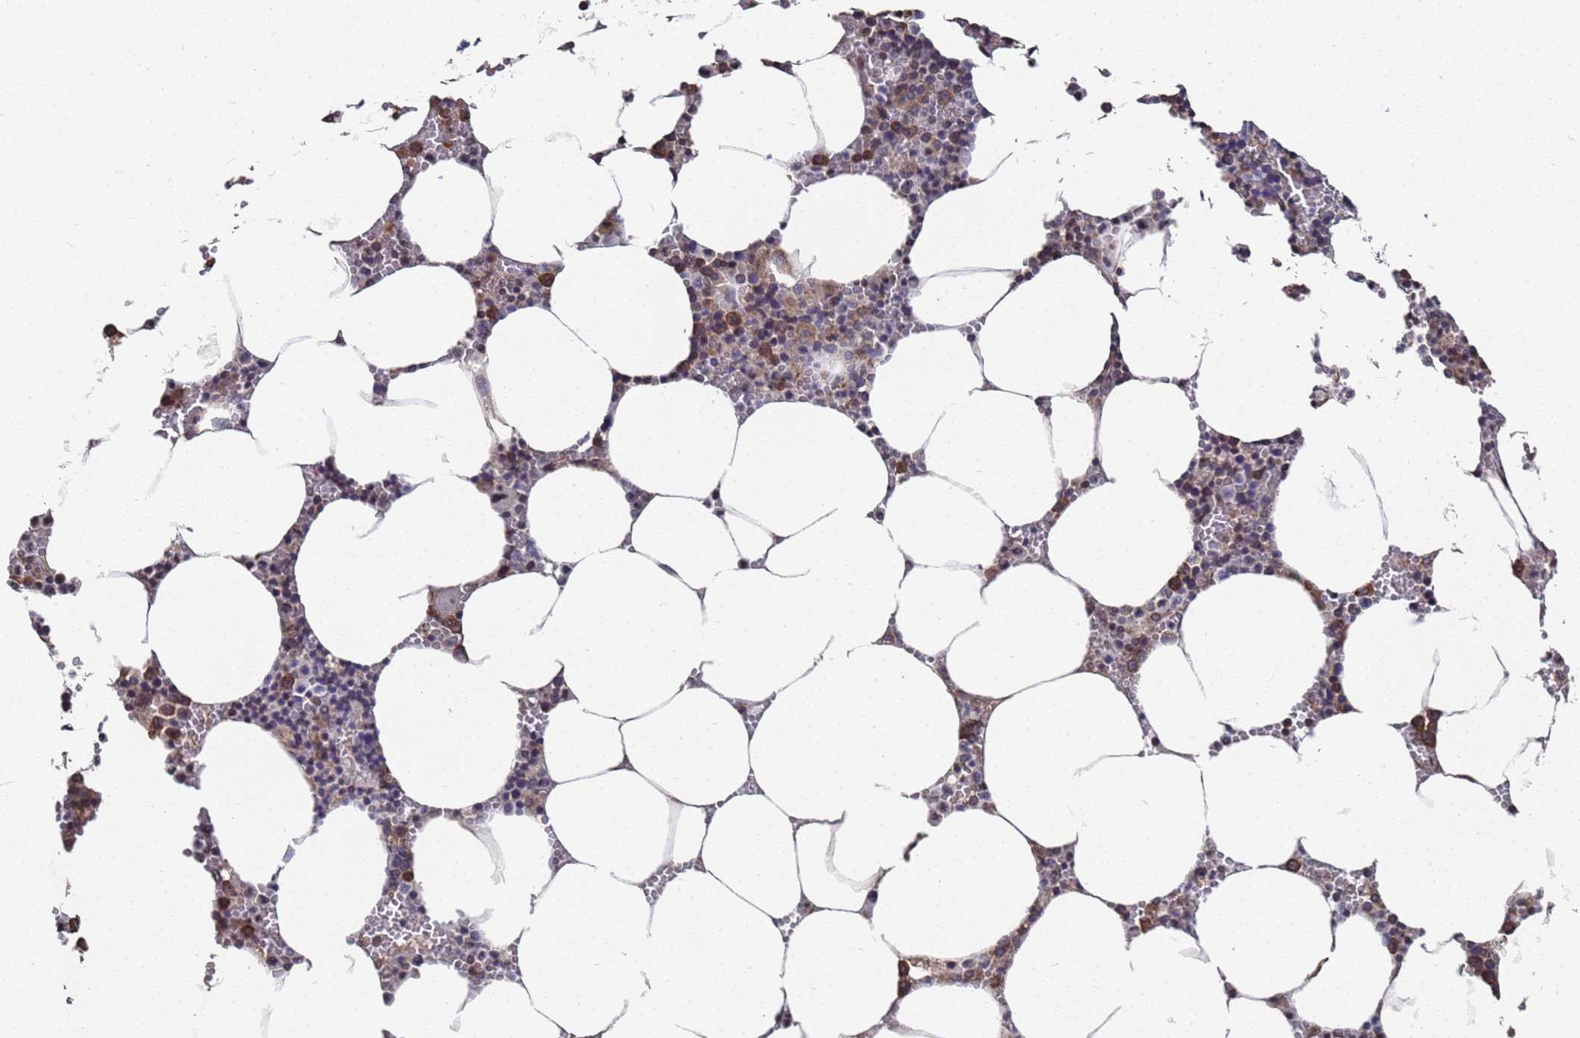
{"staining": {"intensity": "strong", "quantity": "<25%", "location": "cytoplasmic/membranous"}, "tissue": "bone marrow", "cell_type": "Hematopoietic cells", "image_type": "normal", "snomed": [{"axis": "morphology", "description": "Normal tissue, NOS"}, {"axis": "topography", "description": "Bone marrow"}], "caption": "Strong cytoplasmic/membranous expression for a protein is present in about <25% of hematopoietic cells of normal bone marrow using IHC.", "gene": "CFAP119", "patient": {"sex": "male", "age": 70}}